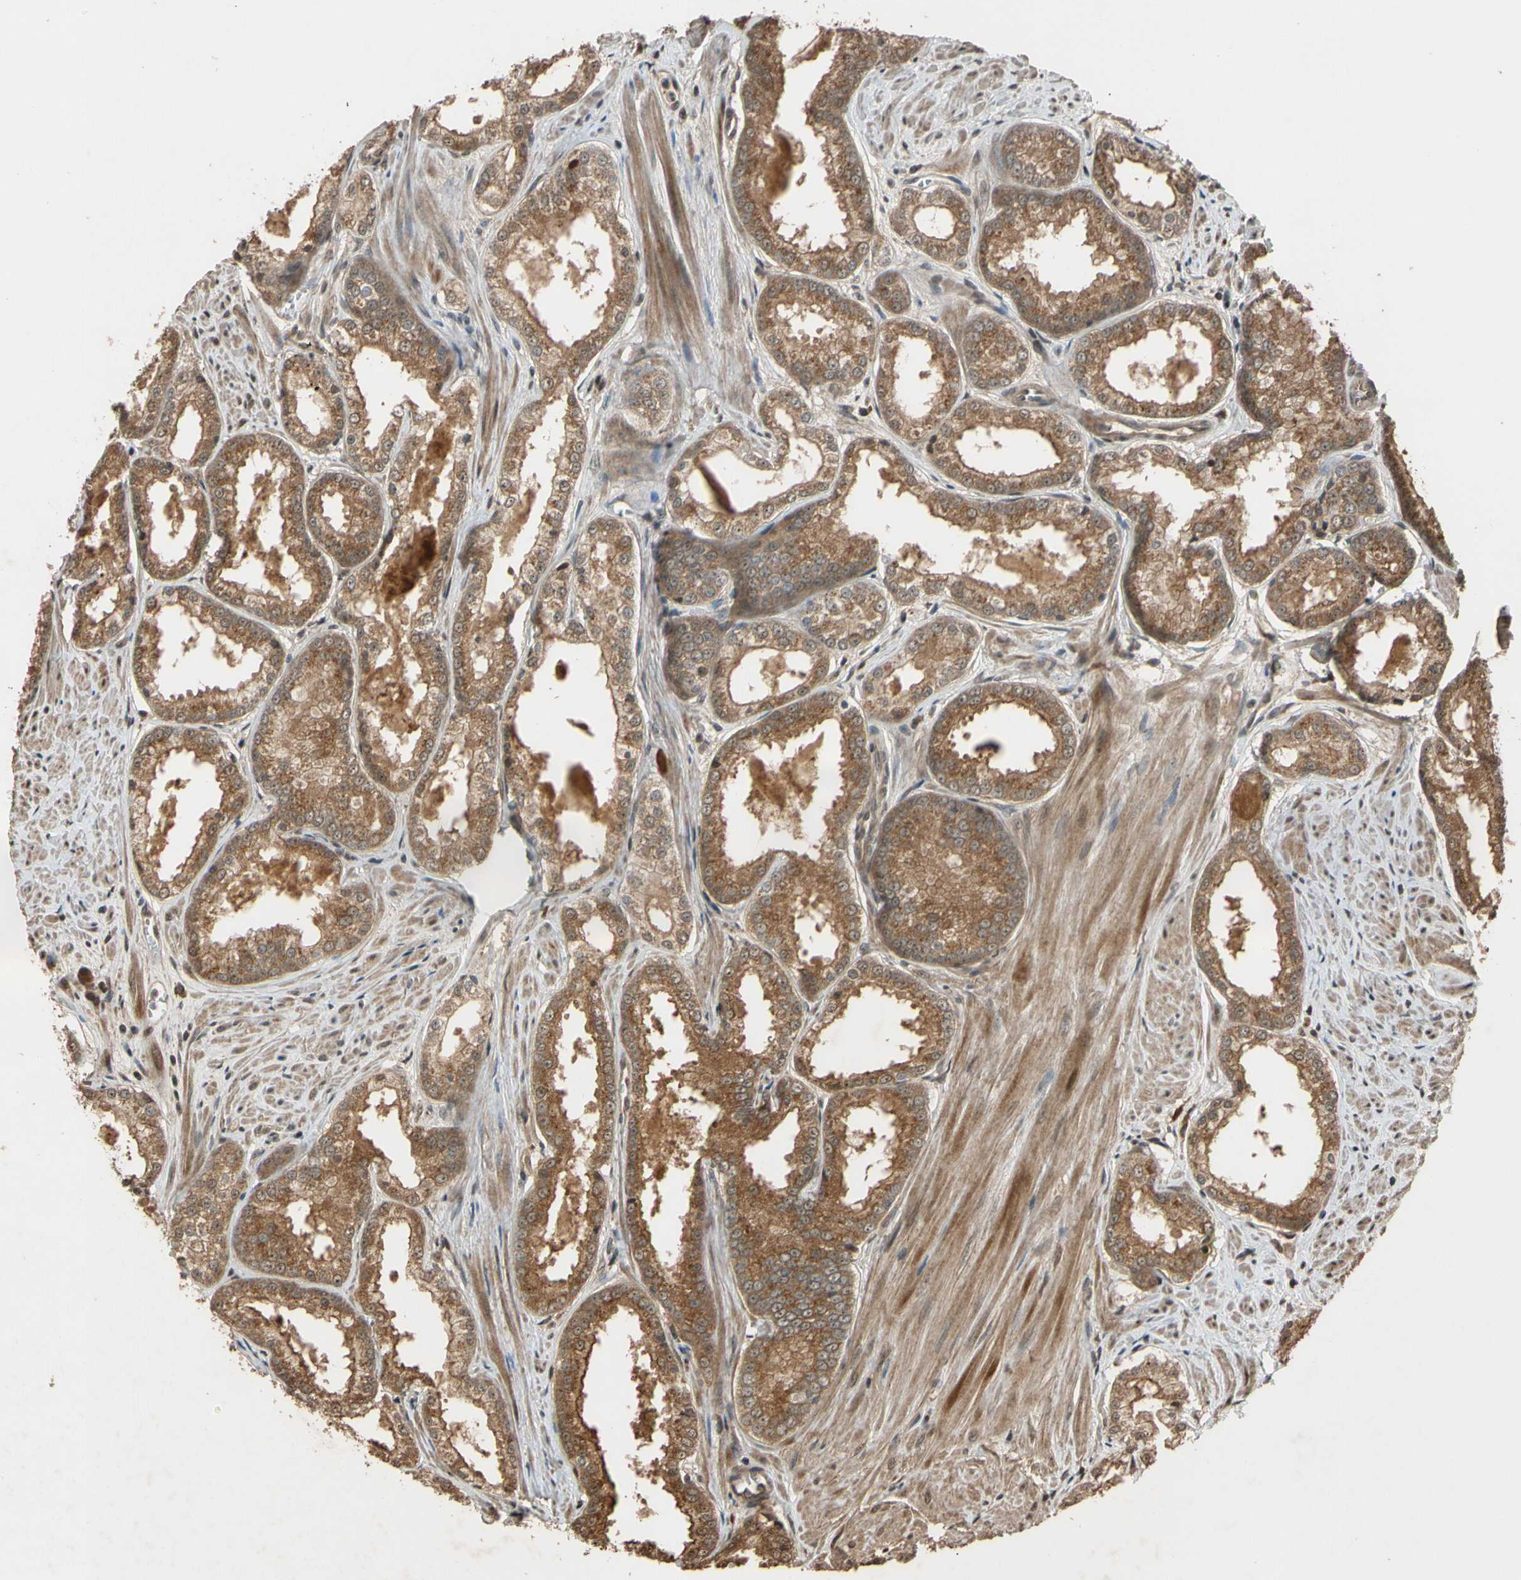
{"staining": {"intensity": "moderate", "quantity": ">75%", "location": "cytoplasmic/membranous"}, "tissue": "prostate cancer", "cell_type": "Tumor cells", "image_type": "cancer", "snomed": [{"axis": "morphology", "description": "Adenocarcinoma, Low grade"}, {"axis": "topography", "description": "Prostate"}], "caption": "Adenocarcinoma (low-grade) (prostate) stained for a protein (brown) shows moderate cytoplasmic/membranous positive expression in approximately >75% of tumor cells.", "gene": "TMEM230", "patient": {"sex": "male", "age": 64}}